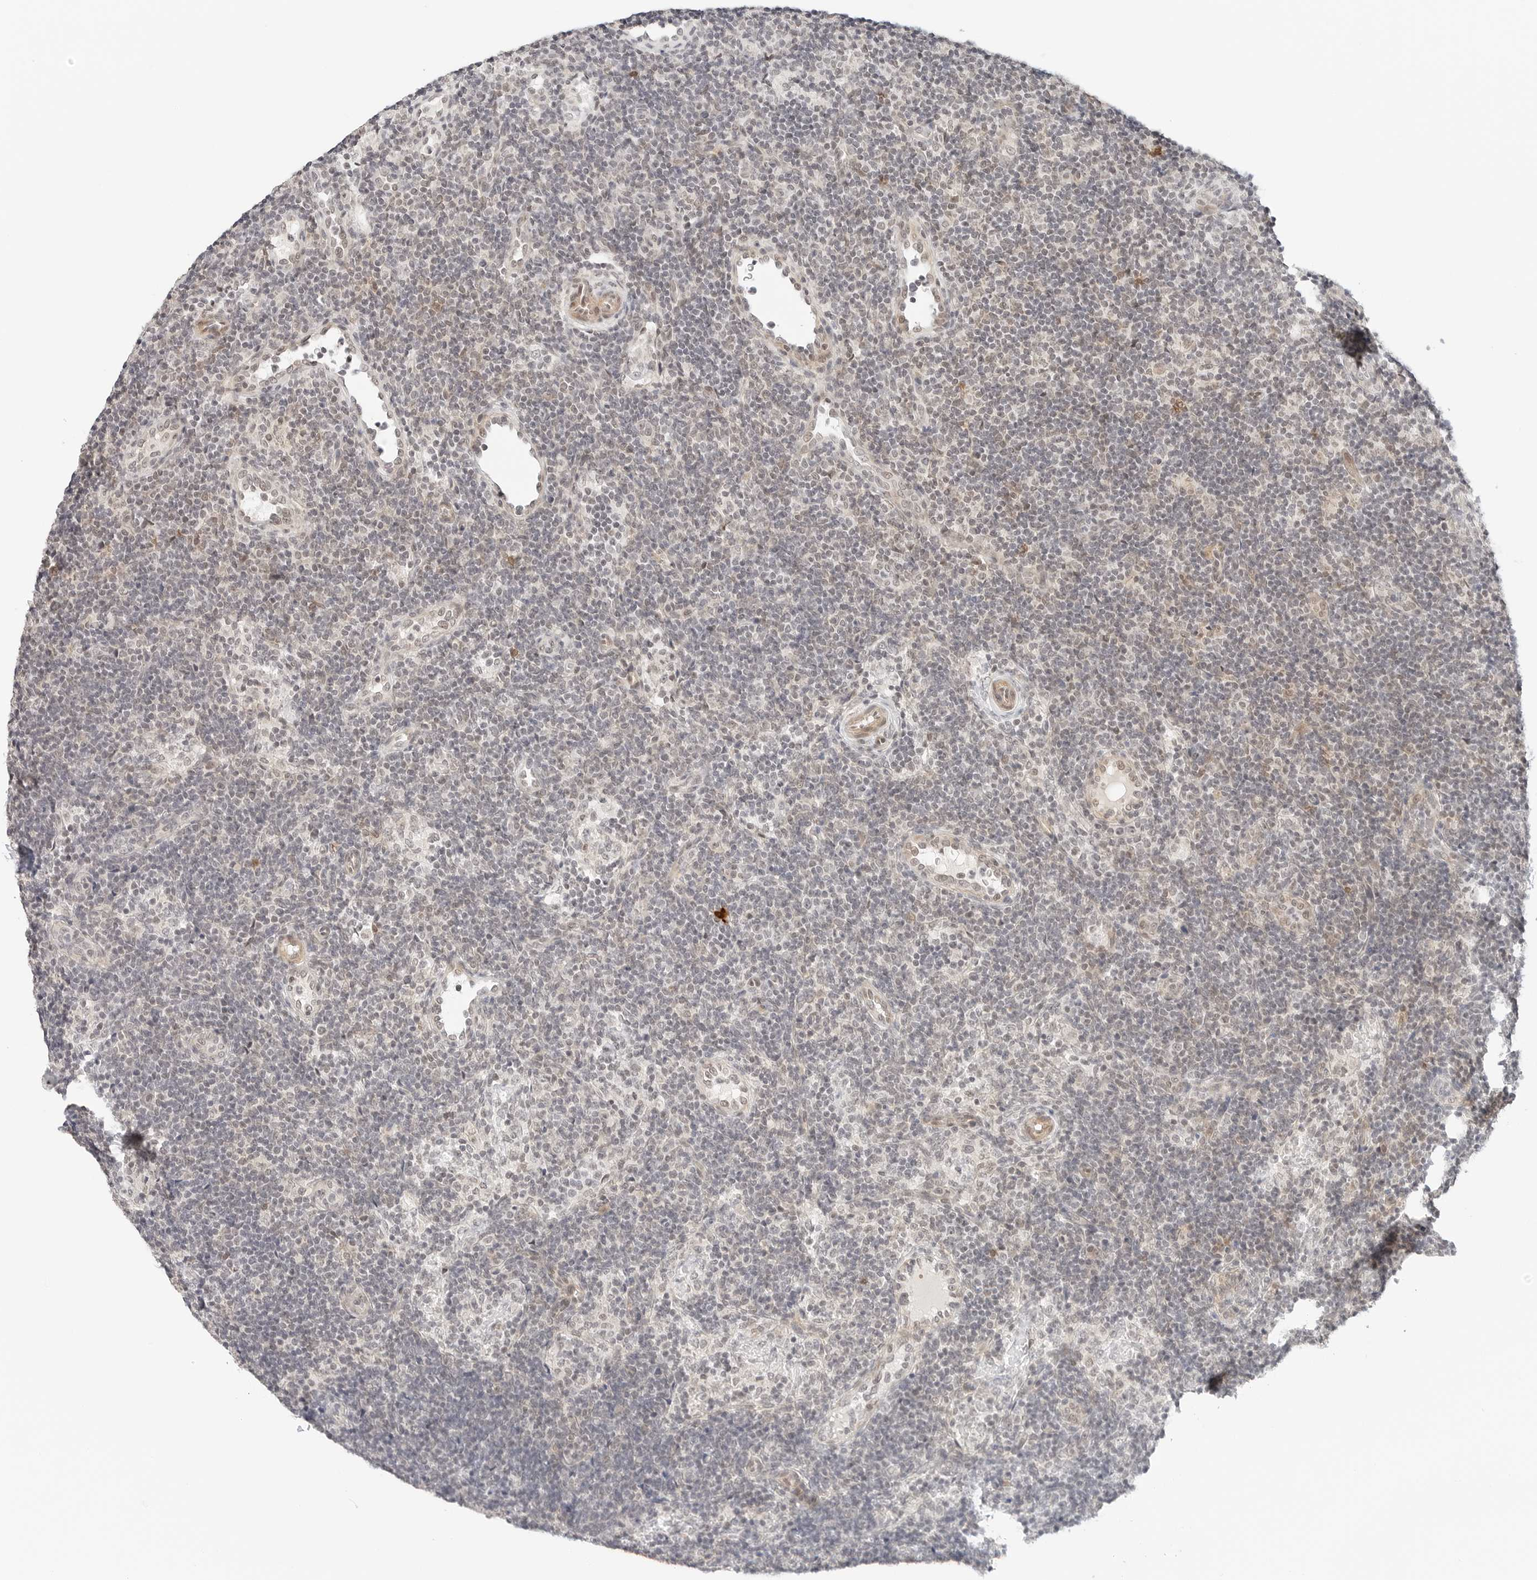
{"staining": {"intensity": "negative", "quantity": "none", "location": "none"}, "tissue": "lymph node", "cell_type": "Germinal center cells", "image_type": "normal", "snomed": [{"axis": "morphology", "description": "Normal tissue, NOS"}, {"axis": "topography", "description": "Lymph node"}], "caption": "A high-resolution micrograph shows immunohistochemistry (IHC) staining of normal lymph node, which reveals no significant expression in germinal center cells.", "gene": "NEO1", "patient": {"sex": "female", "age": 22}}